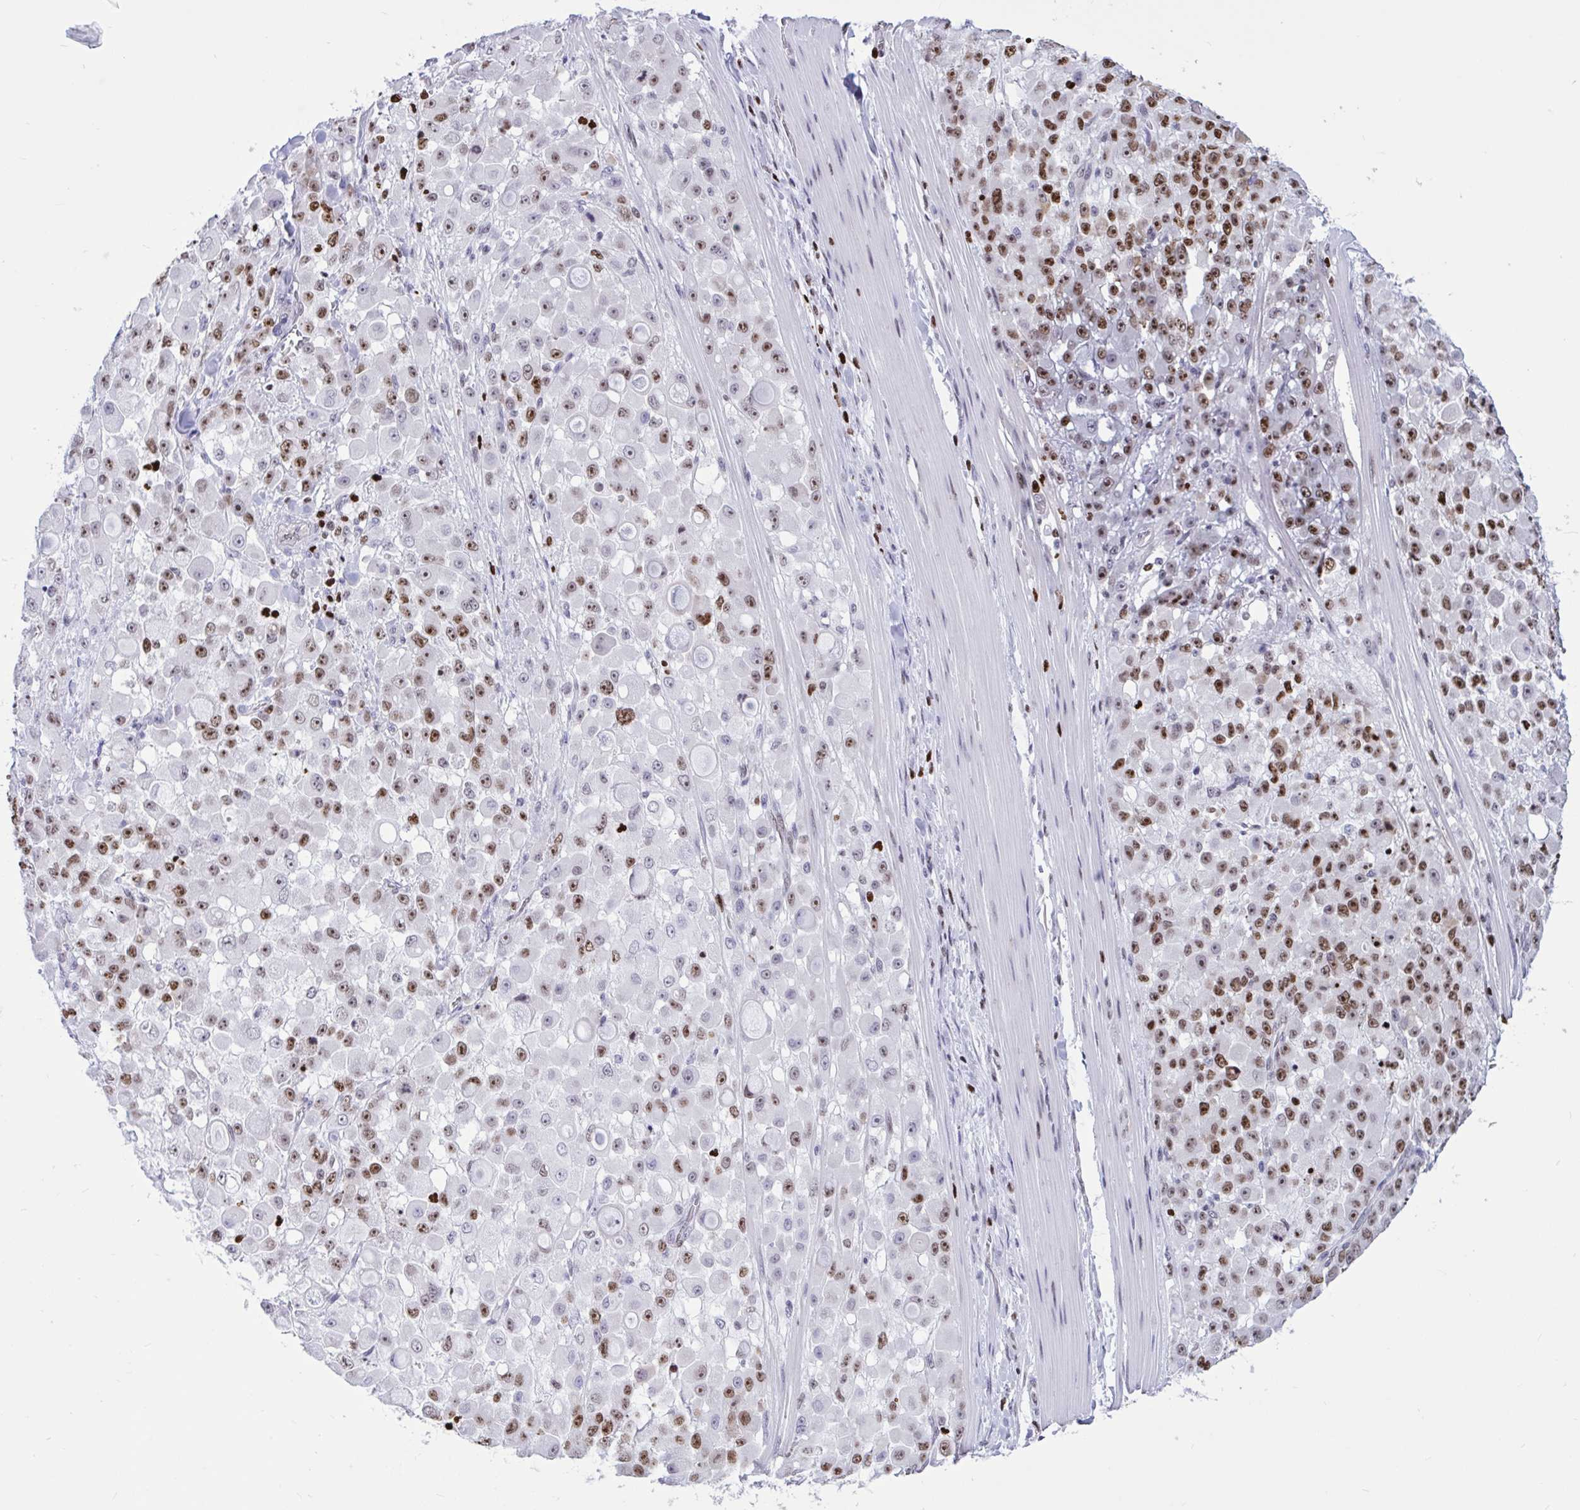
{"staining": {"intensity": "moderate", "quantity": "25%-75%", "location": "nuclear"}, "tissue": "stomach cancer", "cell_type": "Tumor cells", "image_type": "cancer", "snomed": [{"axis": "morphology", "description": "Adenocarcinoma, NOS"}, {"axis": "topography", "description": "Stomach"}], "caption": "Immunohistochemical staining of human stomach cancer shows medium levels of moderate nuclear protein expression in about 25%-75% of tumor cells.", "gene": "HMGB2", "patient": {"sex": "female", "age": 76}}